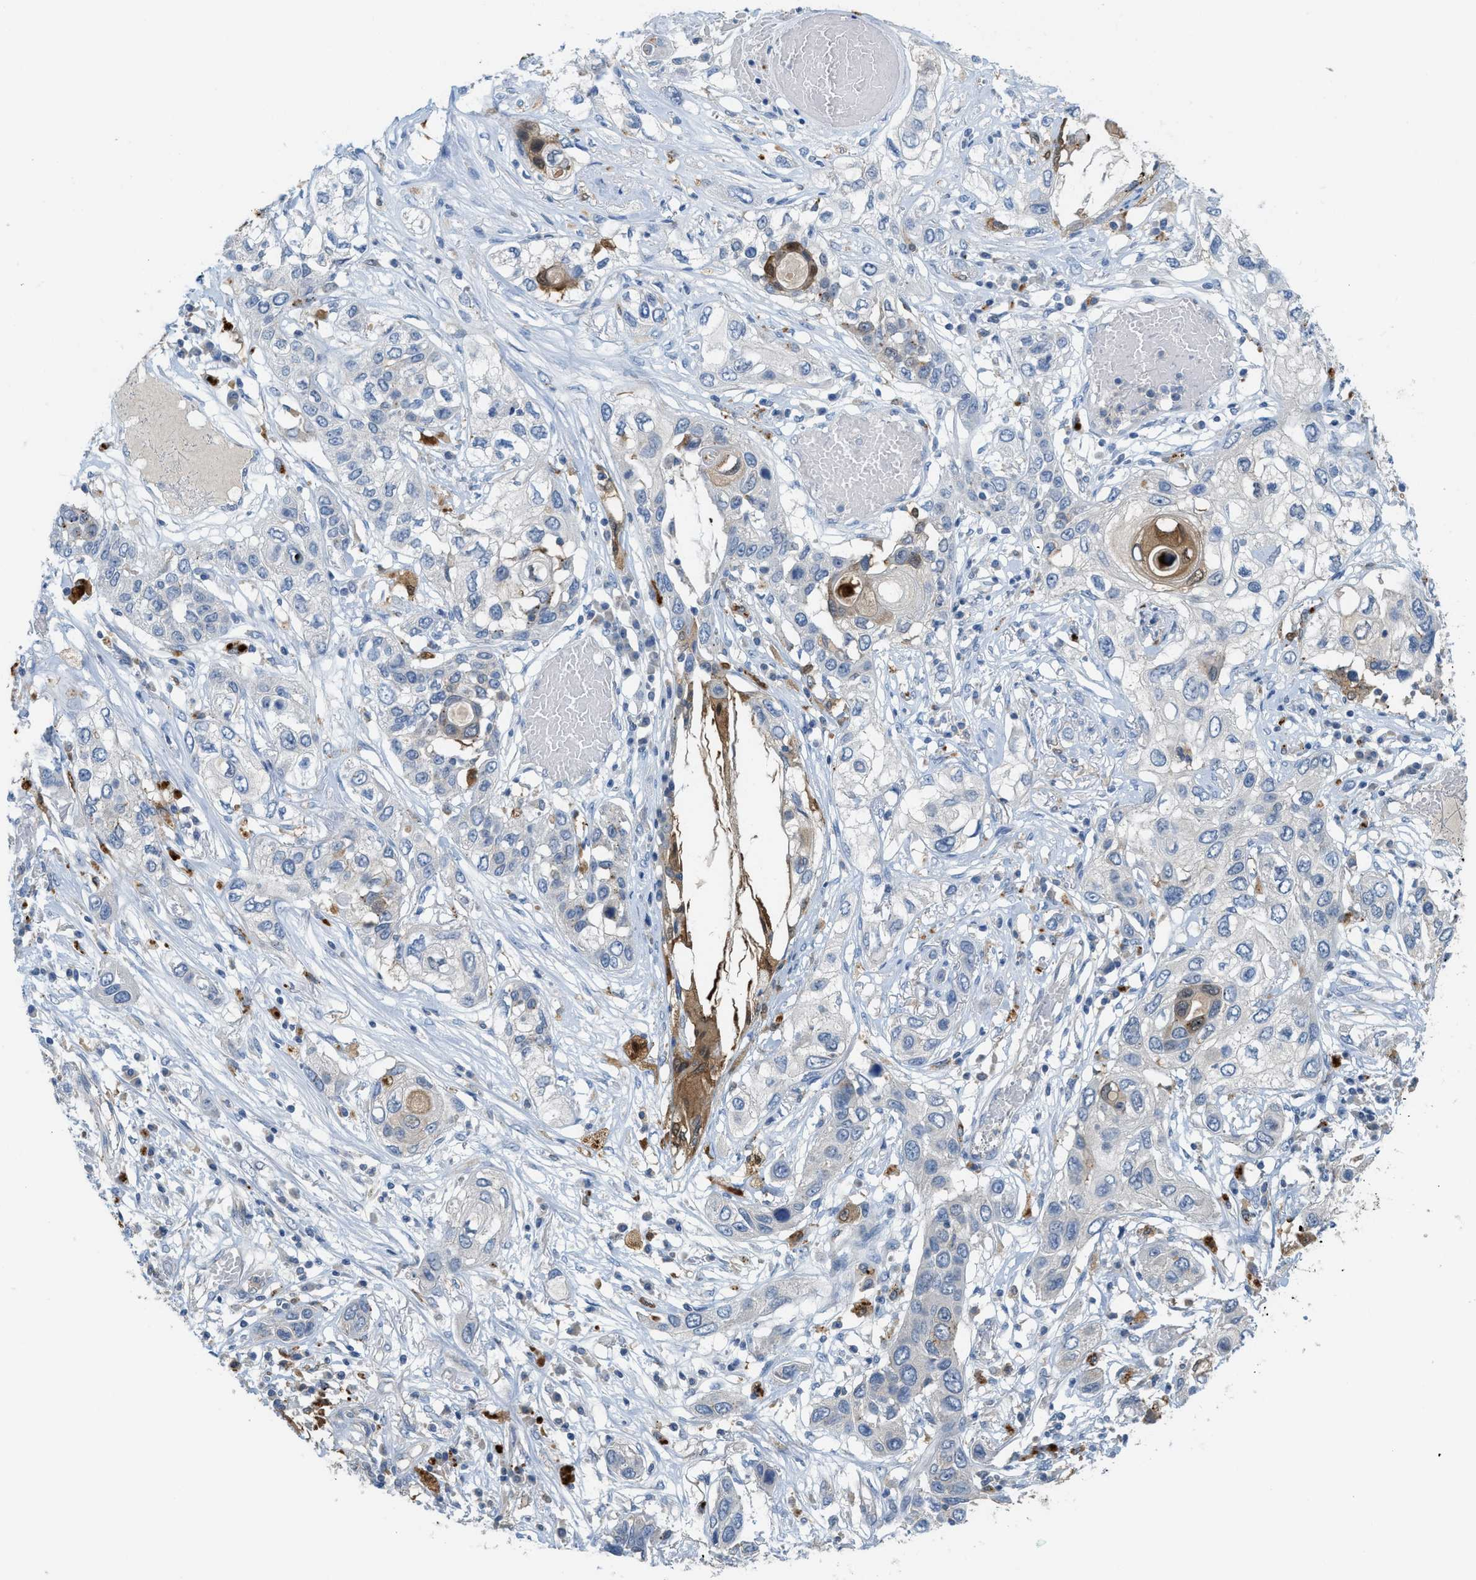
{"staining": {"intensity": "negative", "quantity": "none", "location": "none"}, "tissue": "lung cancer", "cell_type": "Tumor cells", "image_type": "cancer", "snomed": [{"axis": "morphology", "description": "Squamous cell carcinoma, NOS"}, {"axis": "topography", "description": "Lung"}], "caption": "The image shows no staining of tumor cells in squamous cell carcinoma (lung).", "gene": "CSTB", "patient": {"sex": "male", "age": 71}}